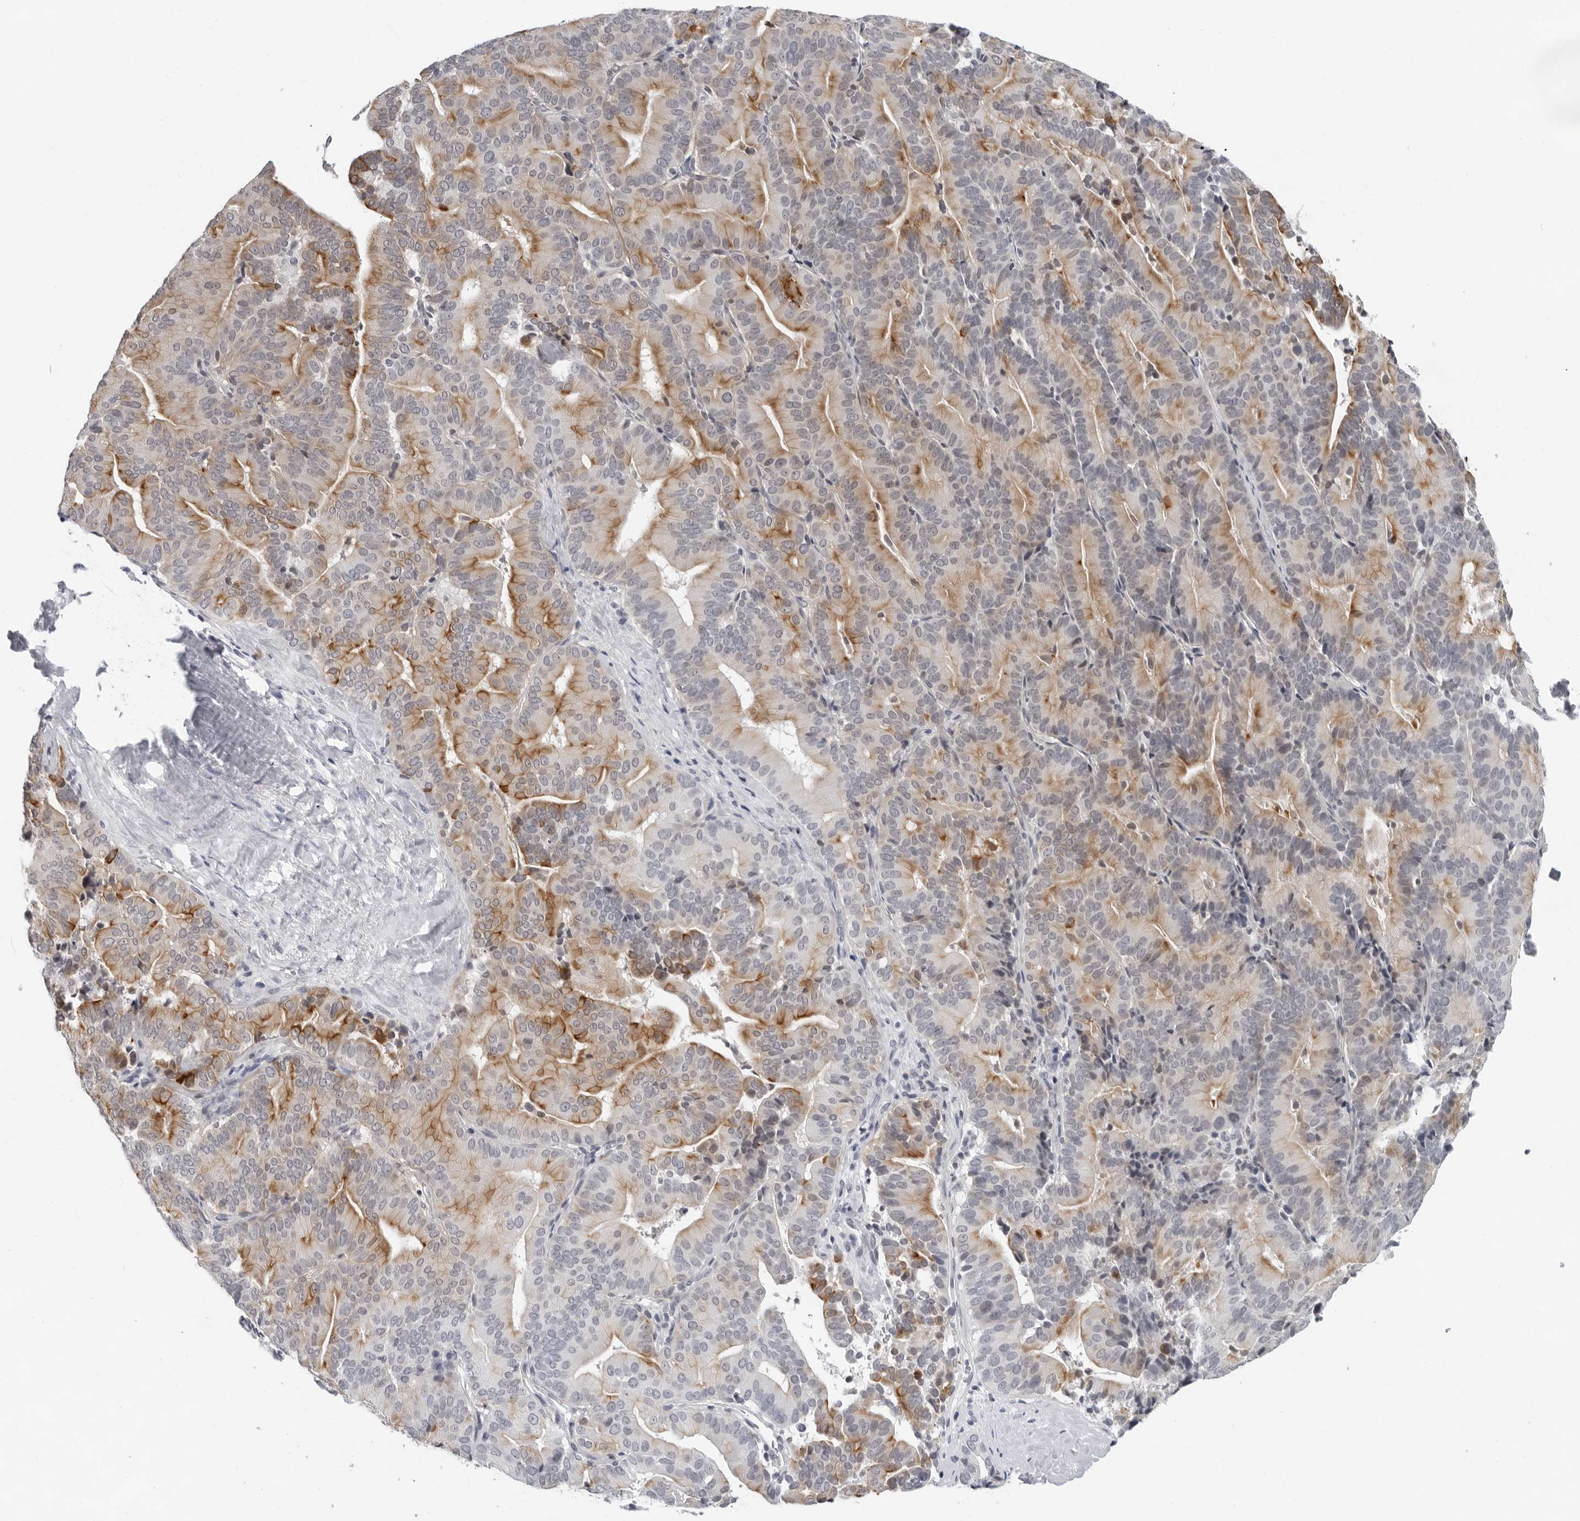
{"staining": {"intensity": "moderate", "quantity": "<25%", "location": "cytoplasmic/membranous"}, "tissue": "liver cancer", "cell_type": "Tumor cells", "image_type": "cancer", "snomed": [{"axis": "morphology", "description": "Cholangiocarcinoma"}, {"axis": "topography", "description": "Liver"}], "caption": "Brown immunohistochemical staining in liver cancer displays moderate cytoplasmic/membranous staining in approximately <25% of tumor cells.", "gene": "CCDC28B", "patient": {"sex": "female", "age": 75}}